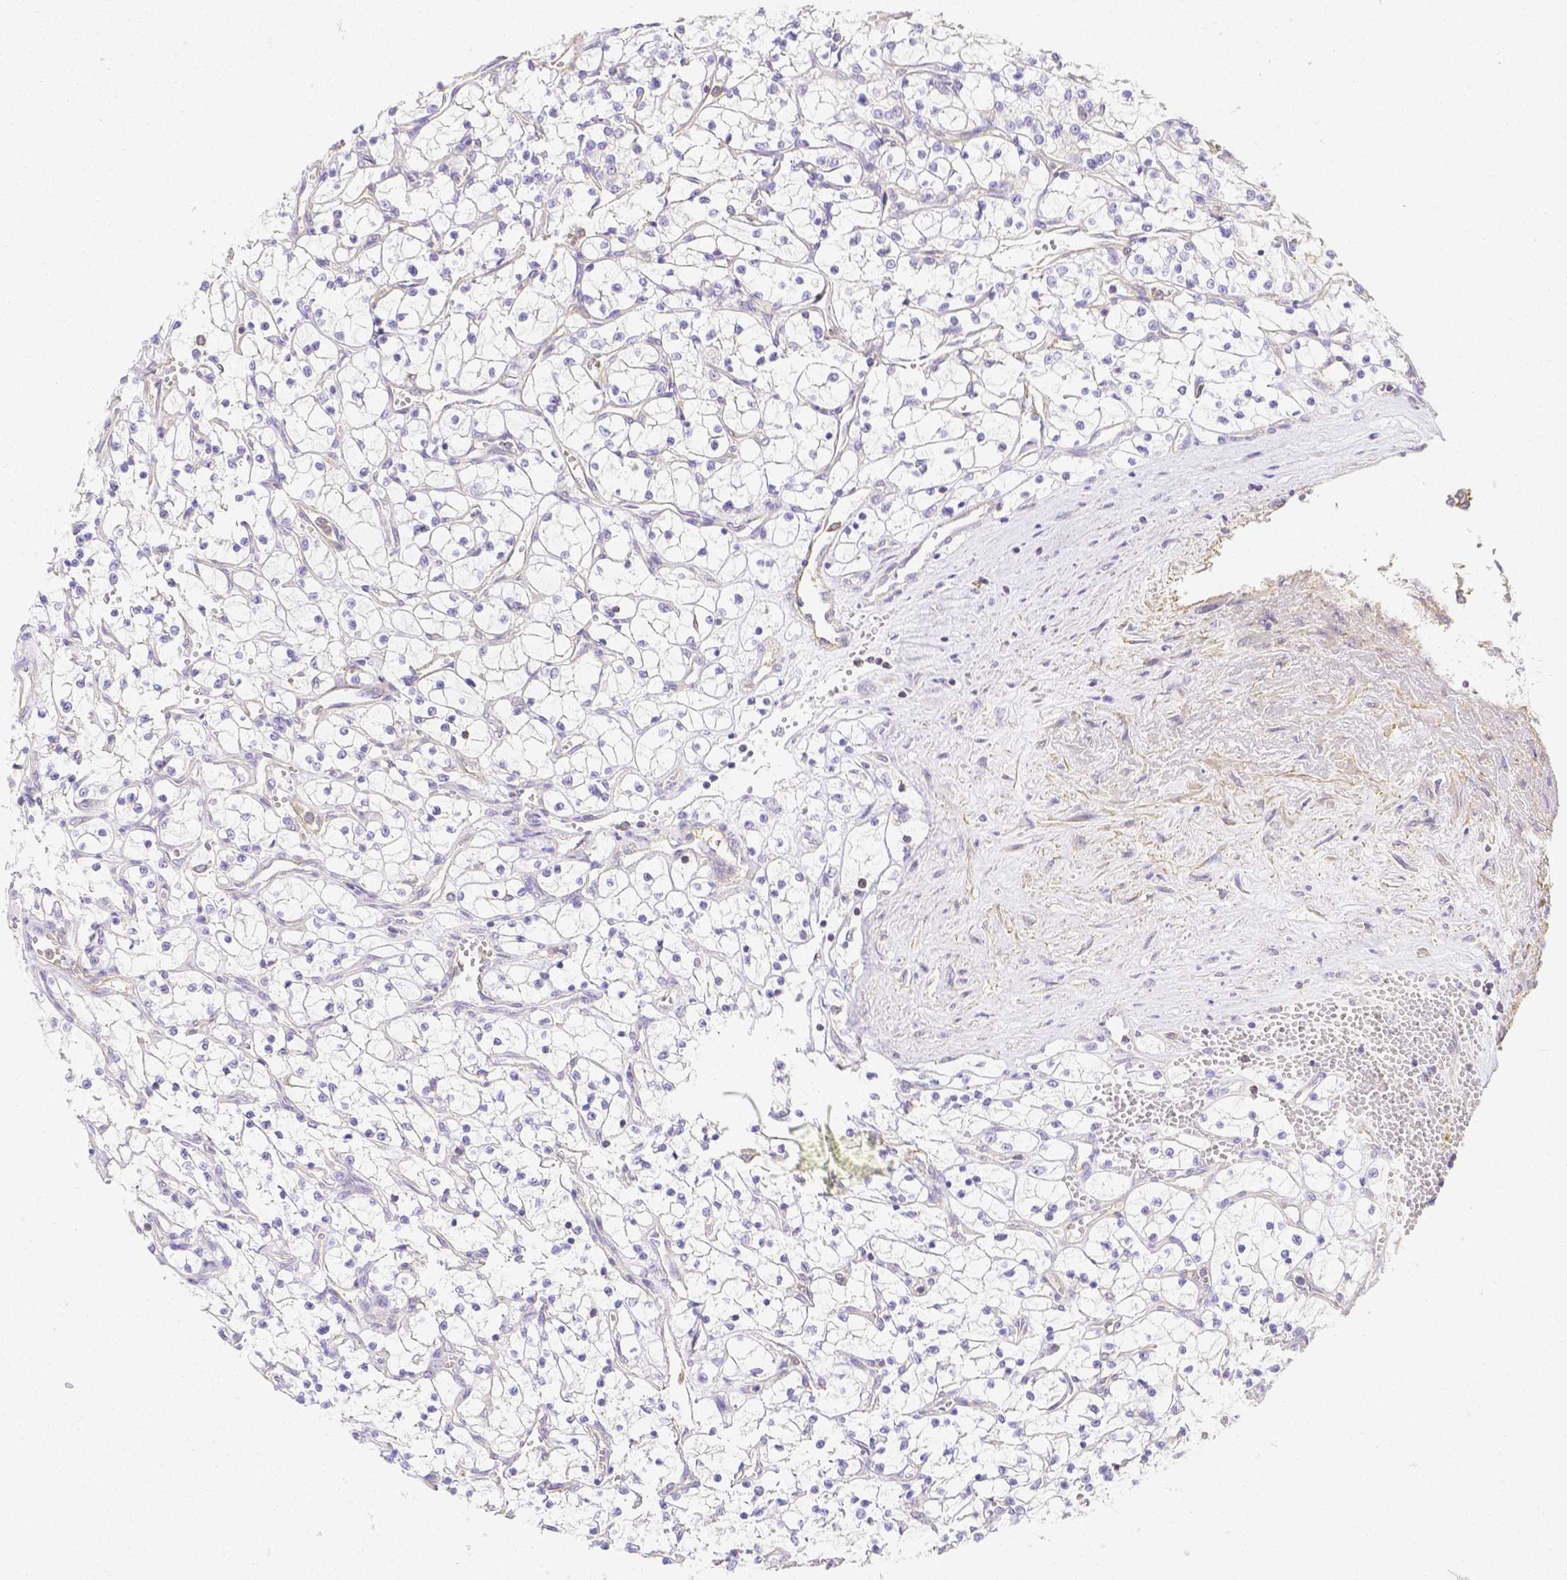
{"staining": {"intensity": "negative", "quantity": "none", "location": "none"}, "tissue": "renal cancer", "cell_type": "Tumor cells", "image_type": "cancer", "snomed": [{"axis": "morphology", "description": "Adenocarcinoma, NOS"}, {"axis": "topography", "description": "Kidney"}], "caption": "Protein analysis of renal adenocarcinoma displays no significant positivity in tumor cells. Brightfield microscopy of IHC stained with DAB (3,3'-diaminobenzidine) (brown) and hematoxylin (blue), captured at high magnification.", "gene": "ASAH2", "patient": {"sex": "female", "age": 69}}